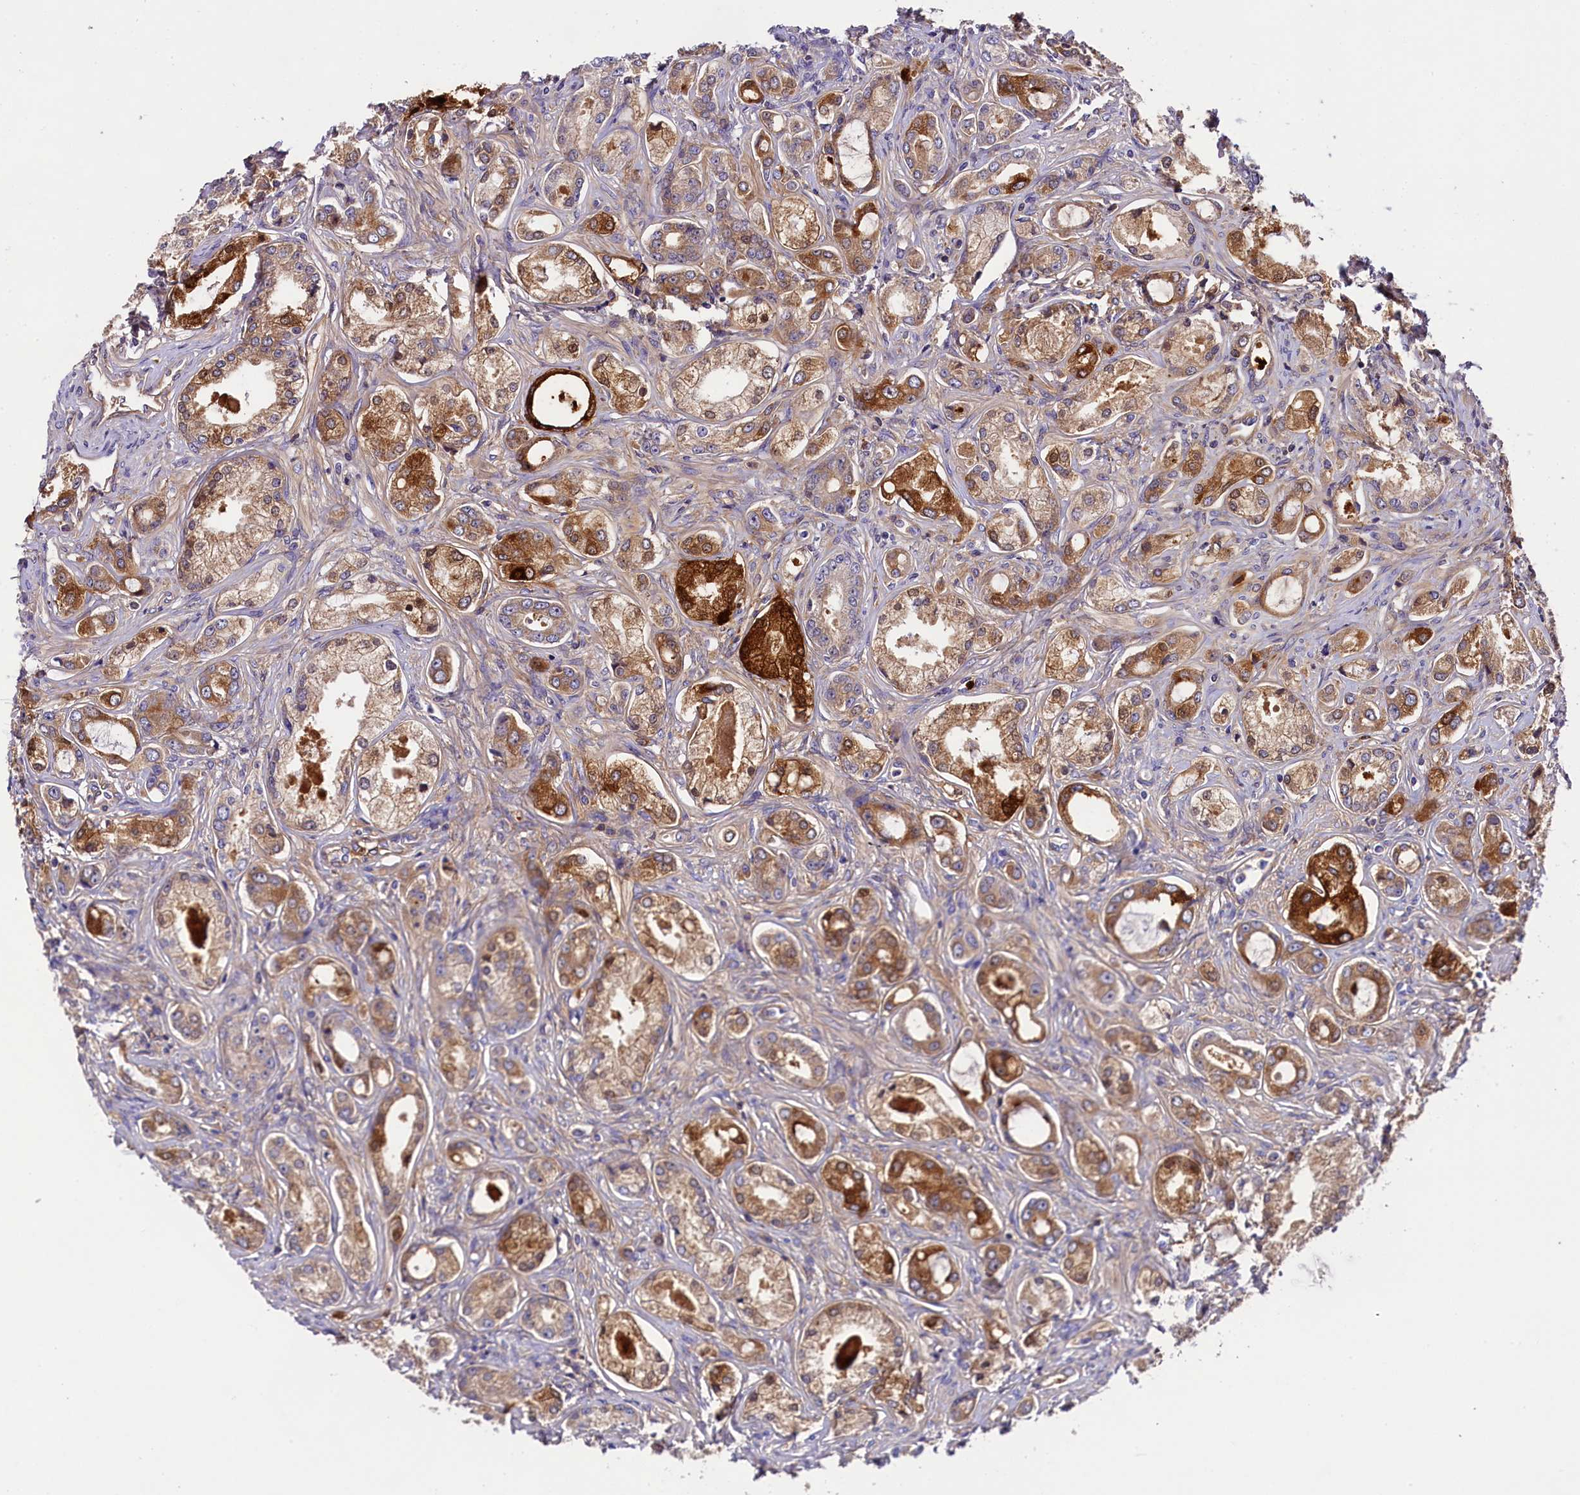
{"staining": {"intensity": "moderate", "quantity": "25%-75%", "location": "cytoplasmic/membranous"}, "tissue": "prostate cancer", "cell_type": "Tumor cells", "image_type": "cancer", "snomed": [{"axis": "morphology", "description": "Adenocarcinoma, Low grade"}, {"axis": "topography", "description": "Prostate"}], "caption": "Prostate low-grade adenocarcinoma was stained to show a protein in brown. There is medium levels of moderate cytoplasmic/membranous expression in approximately 25%-75% of tumor cells.", "gene": "SOD3", "patient": {"sex": "male", "age": 68}}